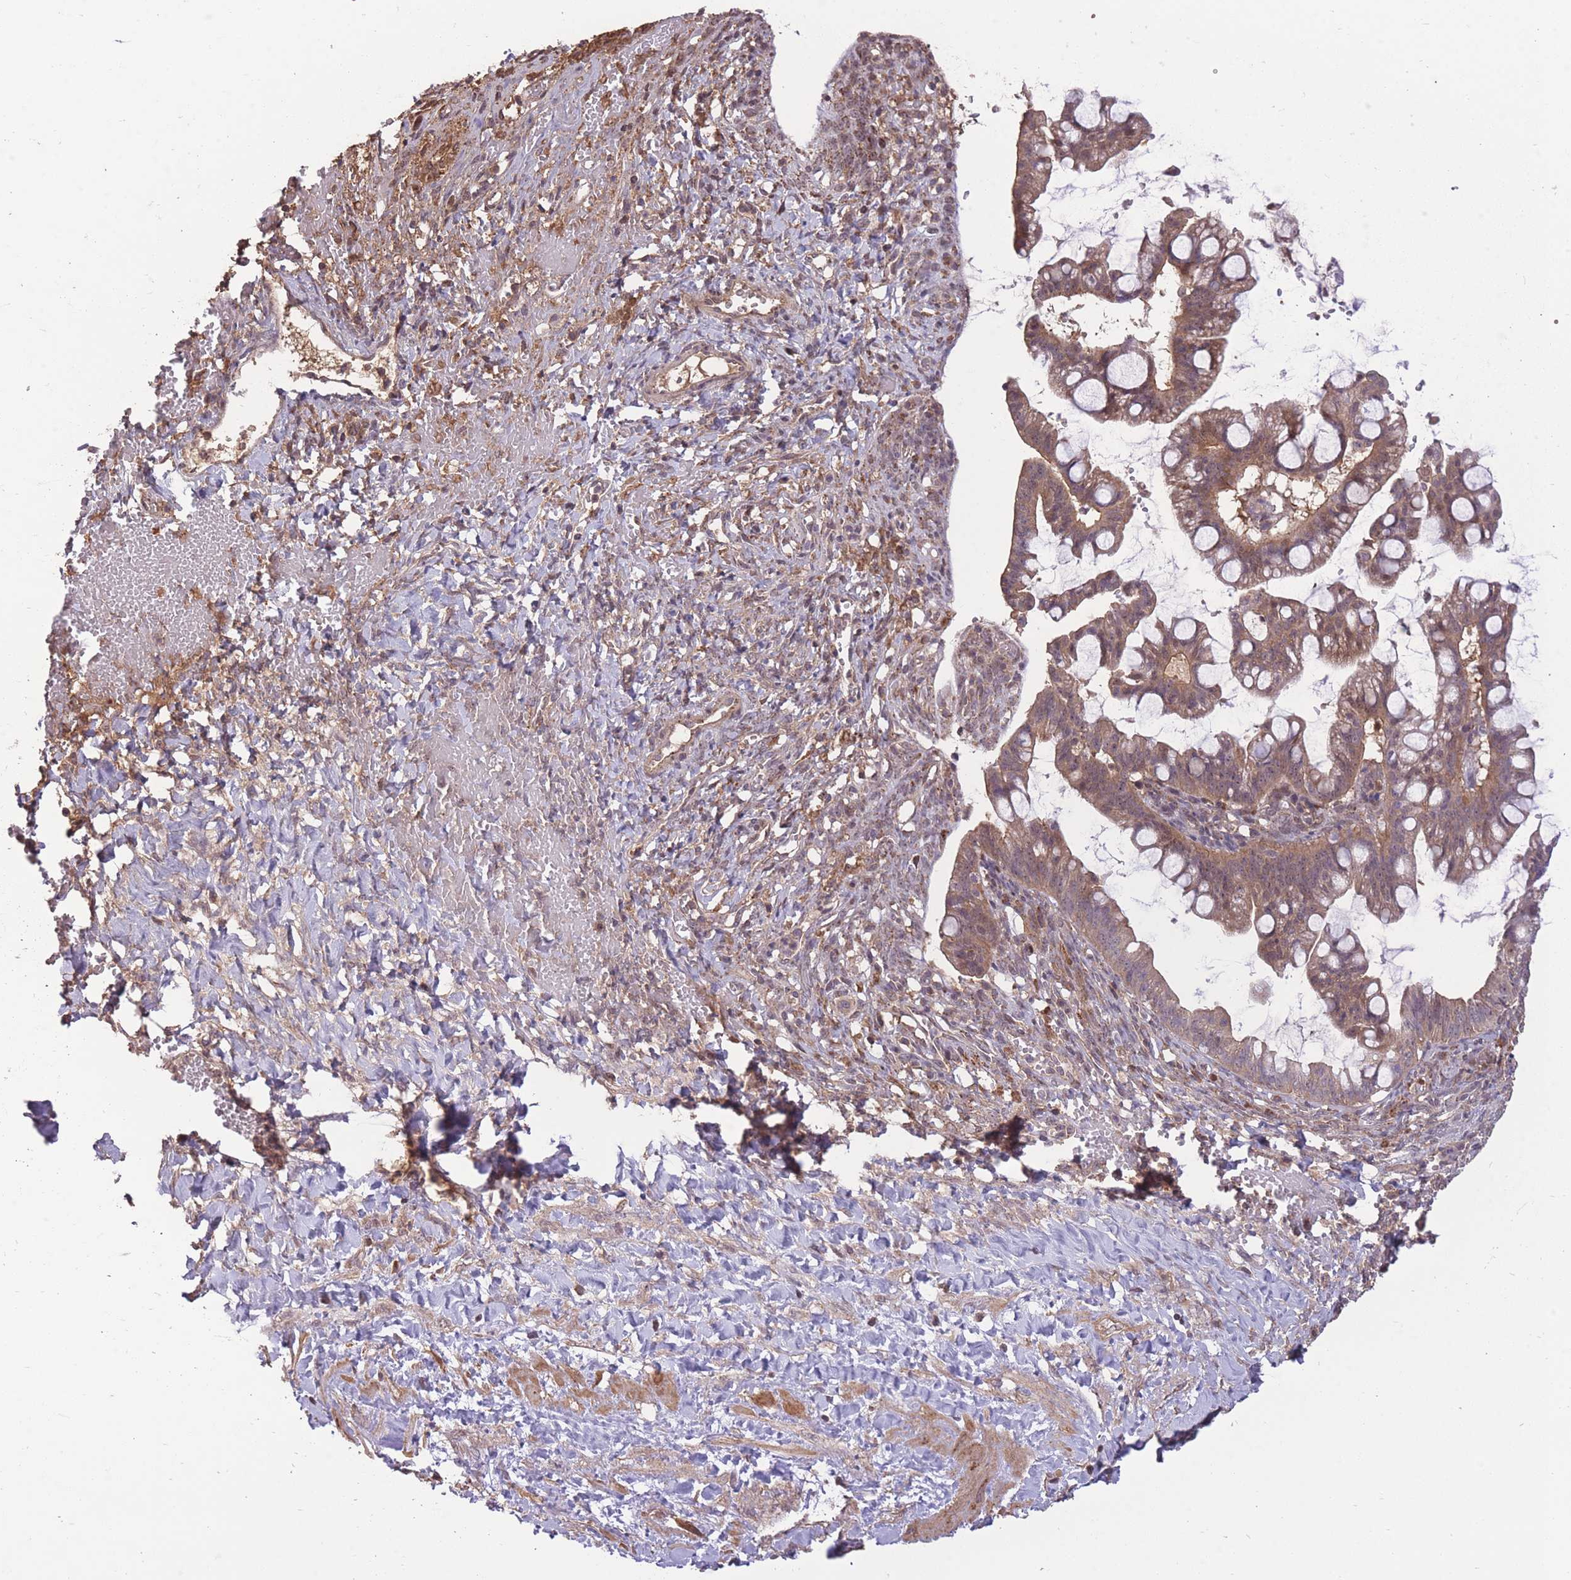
{"staining": {"intensity": "moderate", "quantity": ">75%", "location": "cytoplasmic/membranous"}, "tissue": "ovarian cancer", "cell_type": "Tumor cells", "image_type": "cancer", "snomed": [{"axis": "morphology", "description": "Cystadenocarcinoma, mucinous, NOS"}, {"axis": "topography", "description": "Ovary"}], "caption": "A brown stain shows moderate cytoplasmic/membranous expression of a protein in human ovarian cancer tumor cells.", "gene": "POLR3F", "patient": {"sex": "female", "age": 73}}